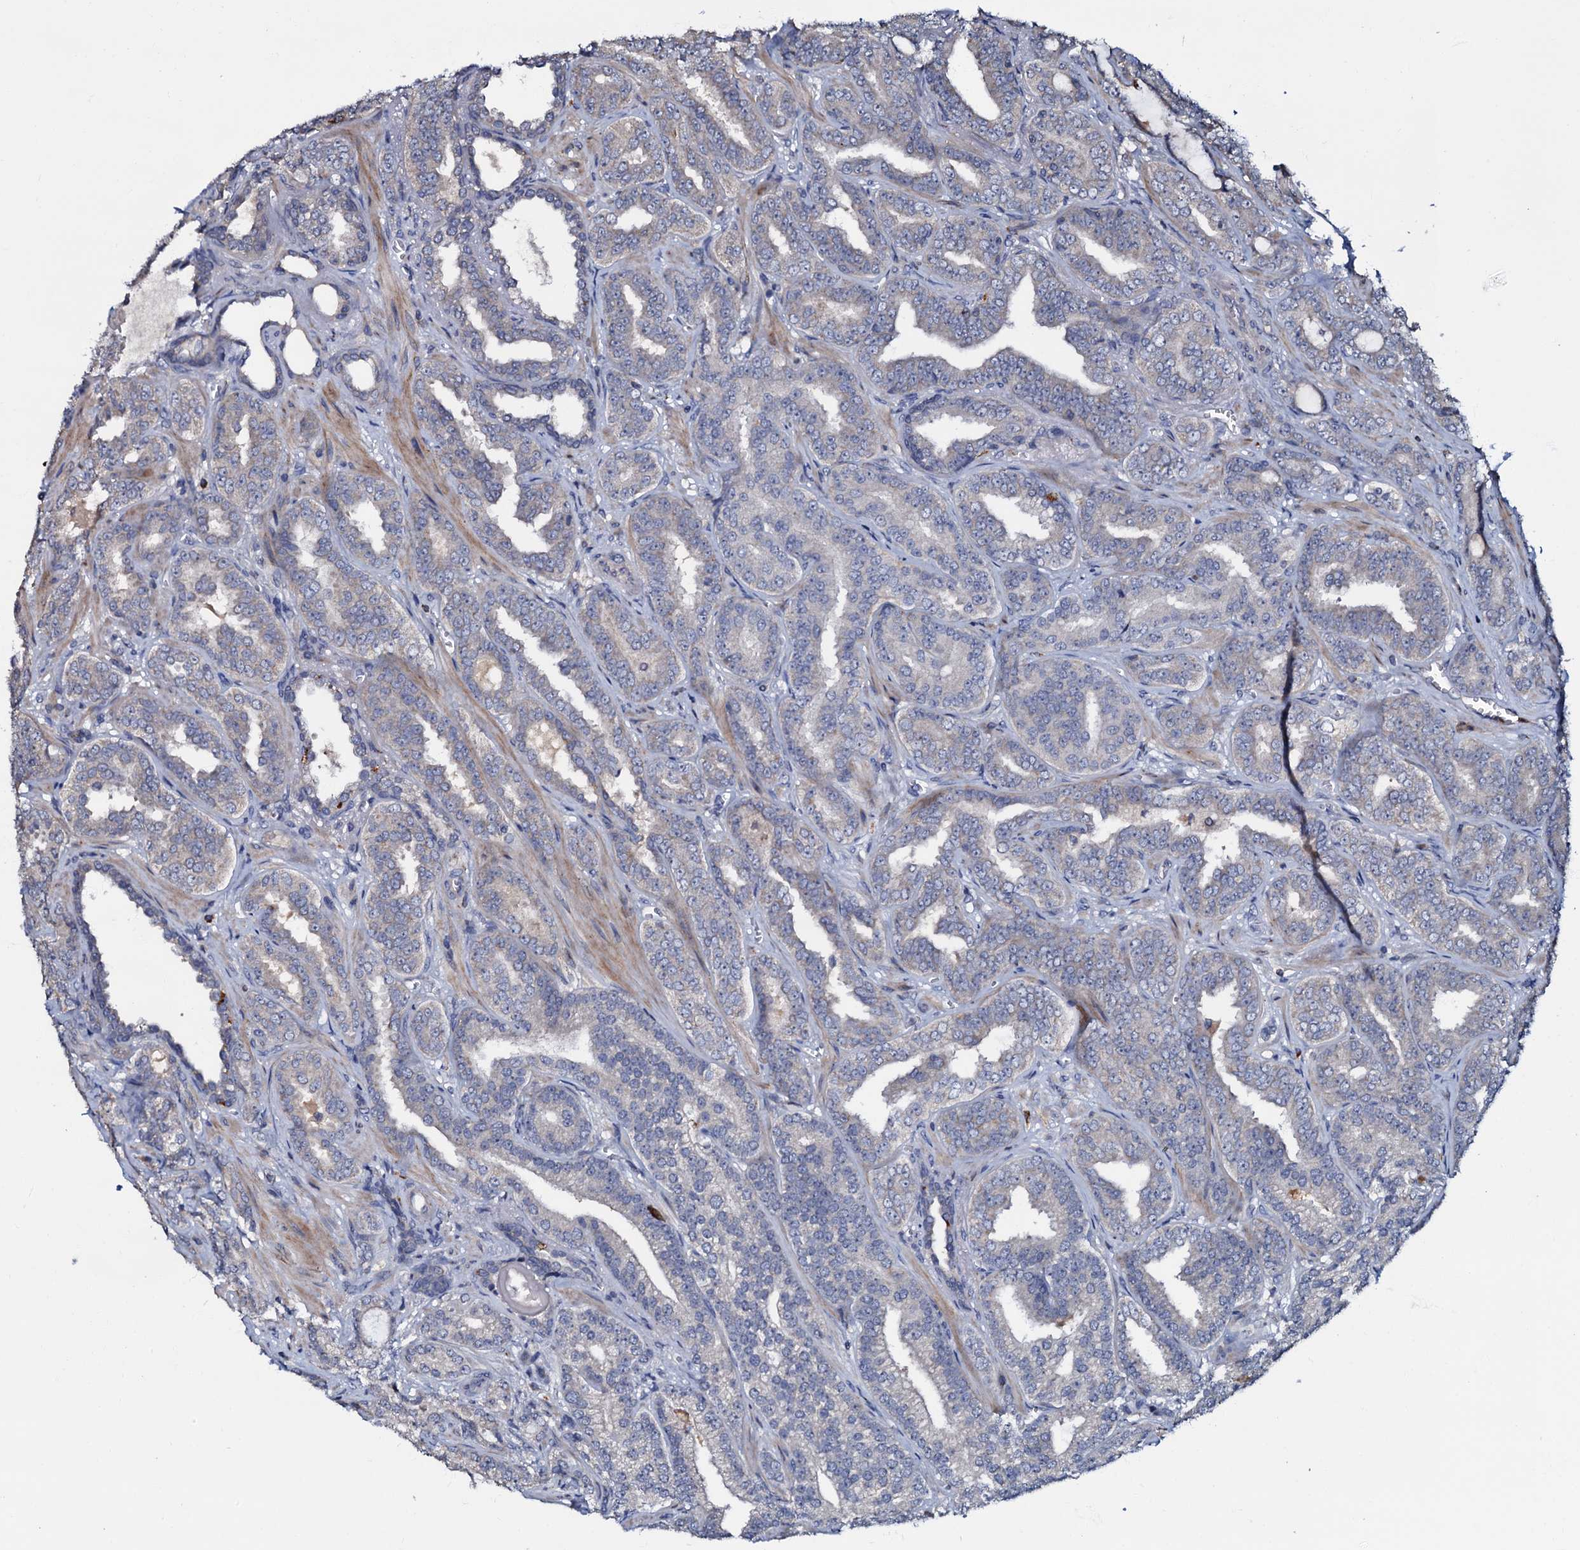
{"staining": {"intensity": "negative", "quantity": "none", "location": "none"}, "tissue": "prostate cancer", "cell_type": "Tumor cells", "image_type": "cancer", "snomed": [{"axis": "morphology", "description": "Adenocarcinoma, High grade"}, {"axis": "topography", "description": "Prostate and seminal vesicle, NOS"}], "caption": "Tumor cells show no significant expression in prostate adenocarcinoma (high-grade). Brightfield microscopy of immunohistochemistry (IHC) stained with DAB (3,3'-diaminobenzidine) (brown) and hematoxylin (blue), captured at high magnification.", "gene": "CPNE2", "patient": {"sex": "male", "age": 67}}